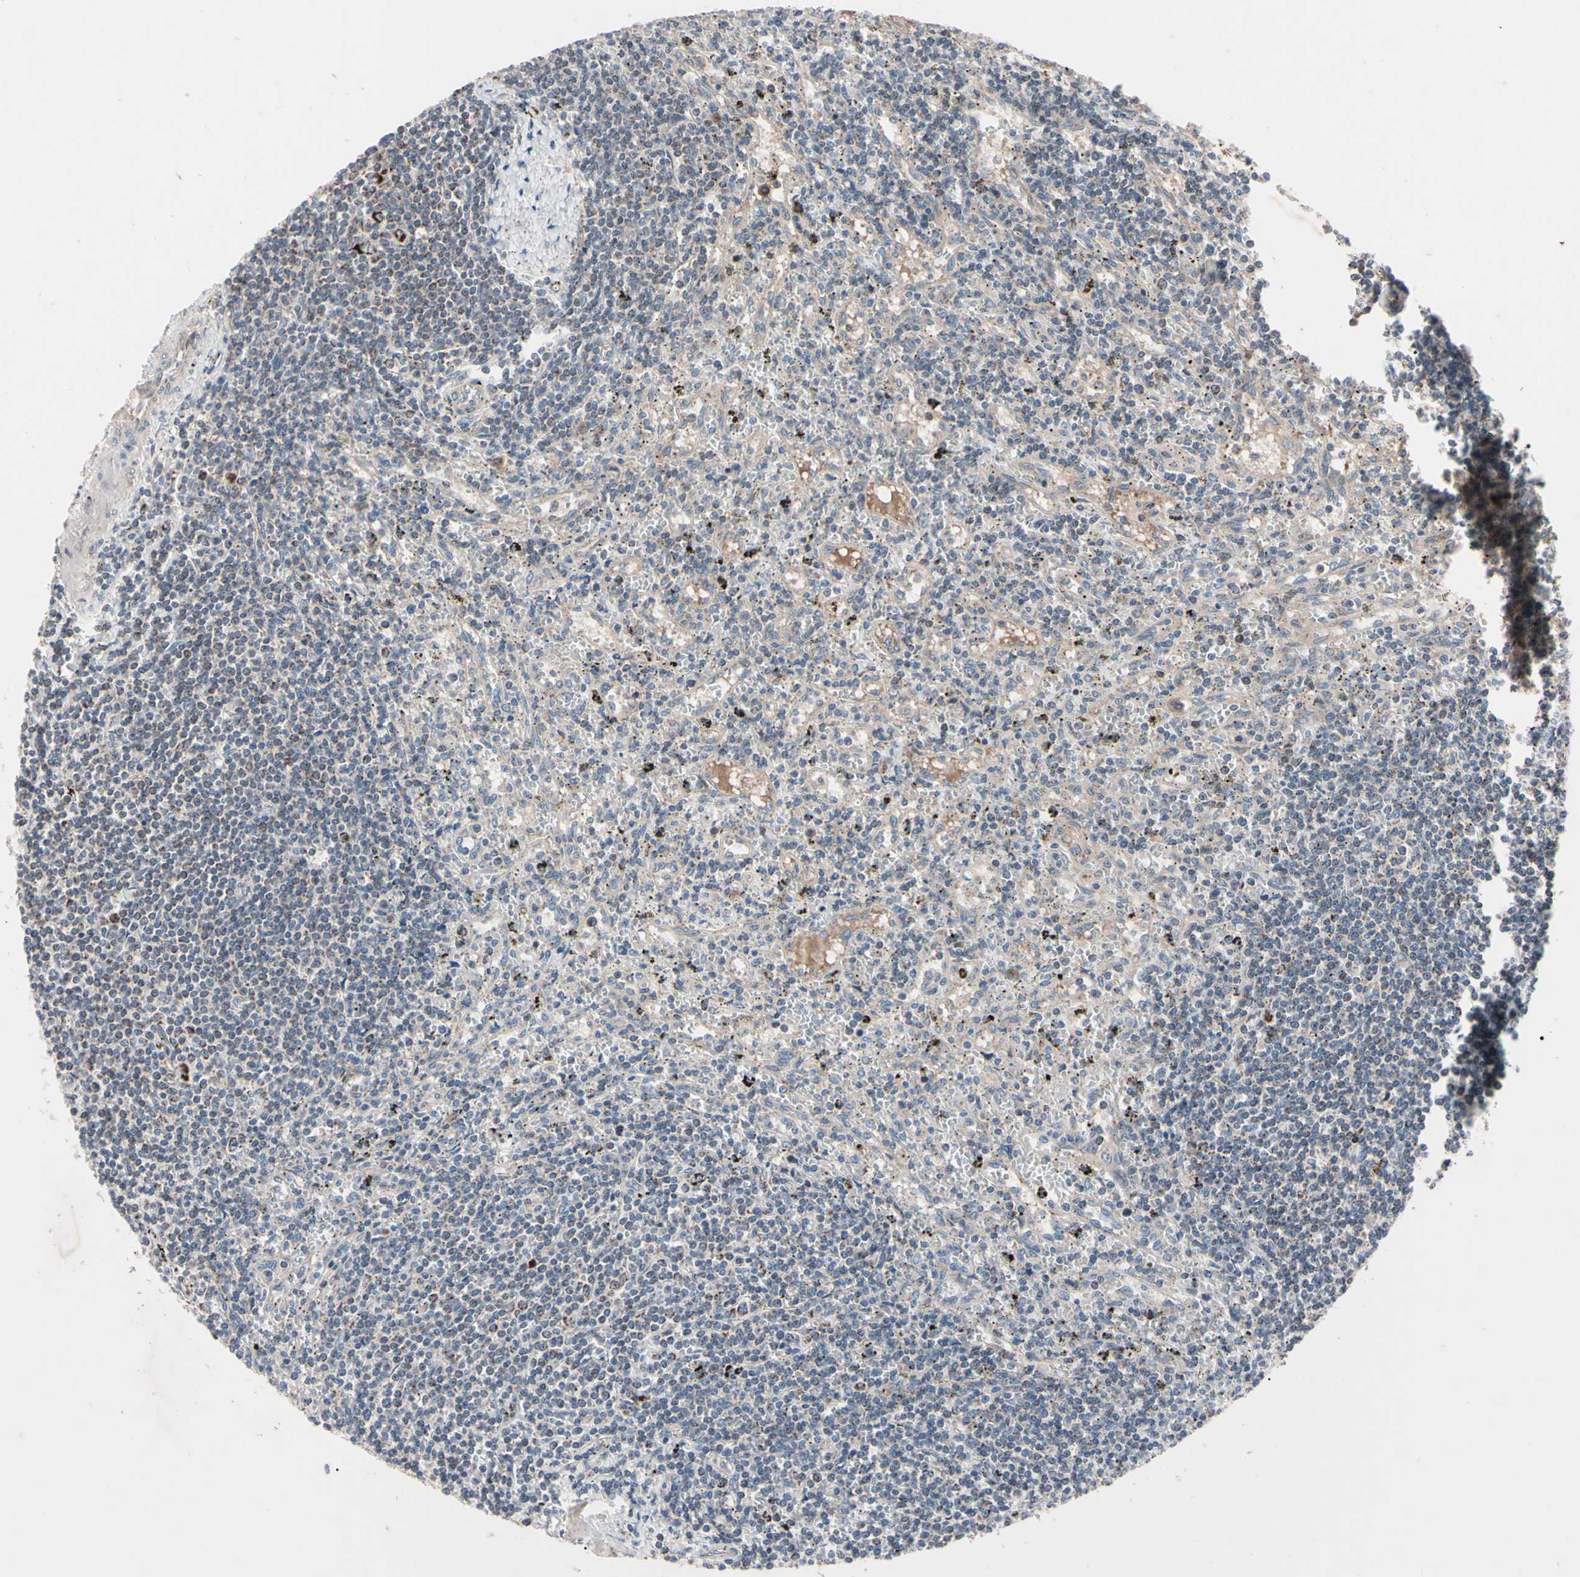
{"staining": {"intensity": "negative", "quantity": "none", "location": "none"}, "tissue": "lymphoma", "cell_type": "Tumor cells", "image_type": "cancer", "snomed": [{"axis": "morphology", "description": "Malignant lymphoma, non-Hodgkin's type, Low grade"}, {"axis": "topography", "description": "Spleen"}], "caption": "High power microscopy micrograph of an immunohistochemistry histopathology image of low-grade malignant lymphoma, non-Hodgkin's type, revealing no significant positivity in tumor cells. (Brightfield microscopy of DAB IHC at high magnification).", "gene": "TNFRSF1A", "patient": {"sex": "male", "age": 76}}